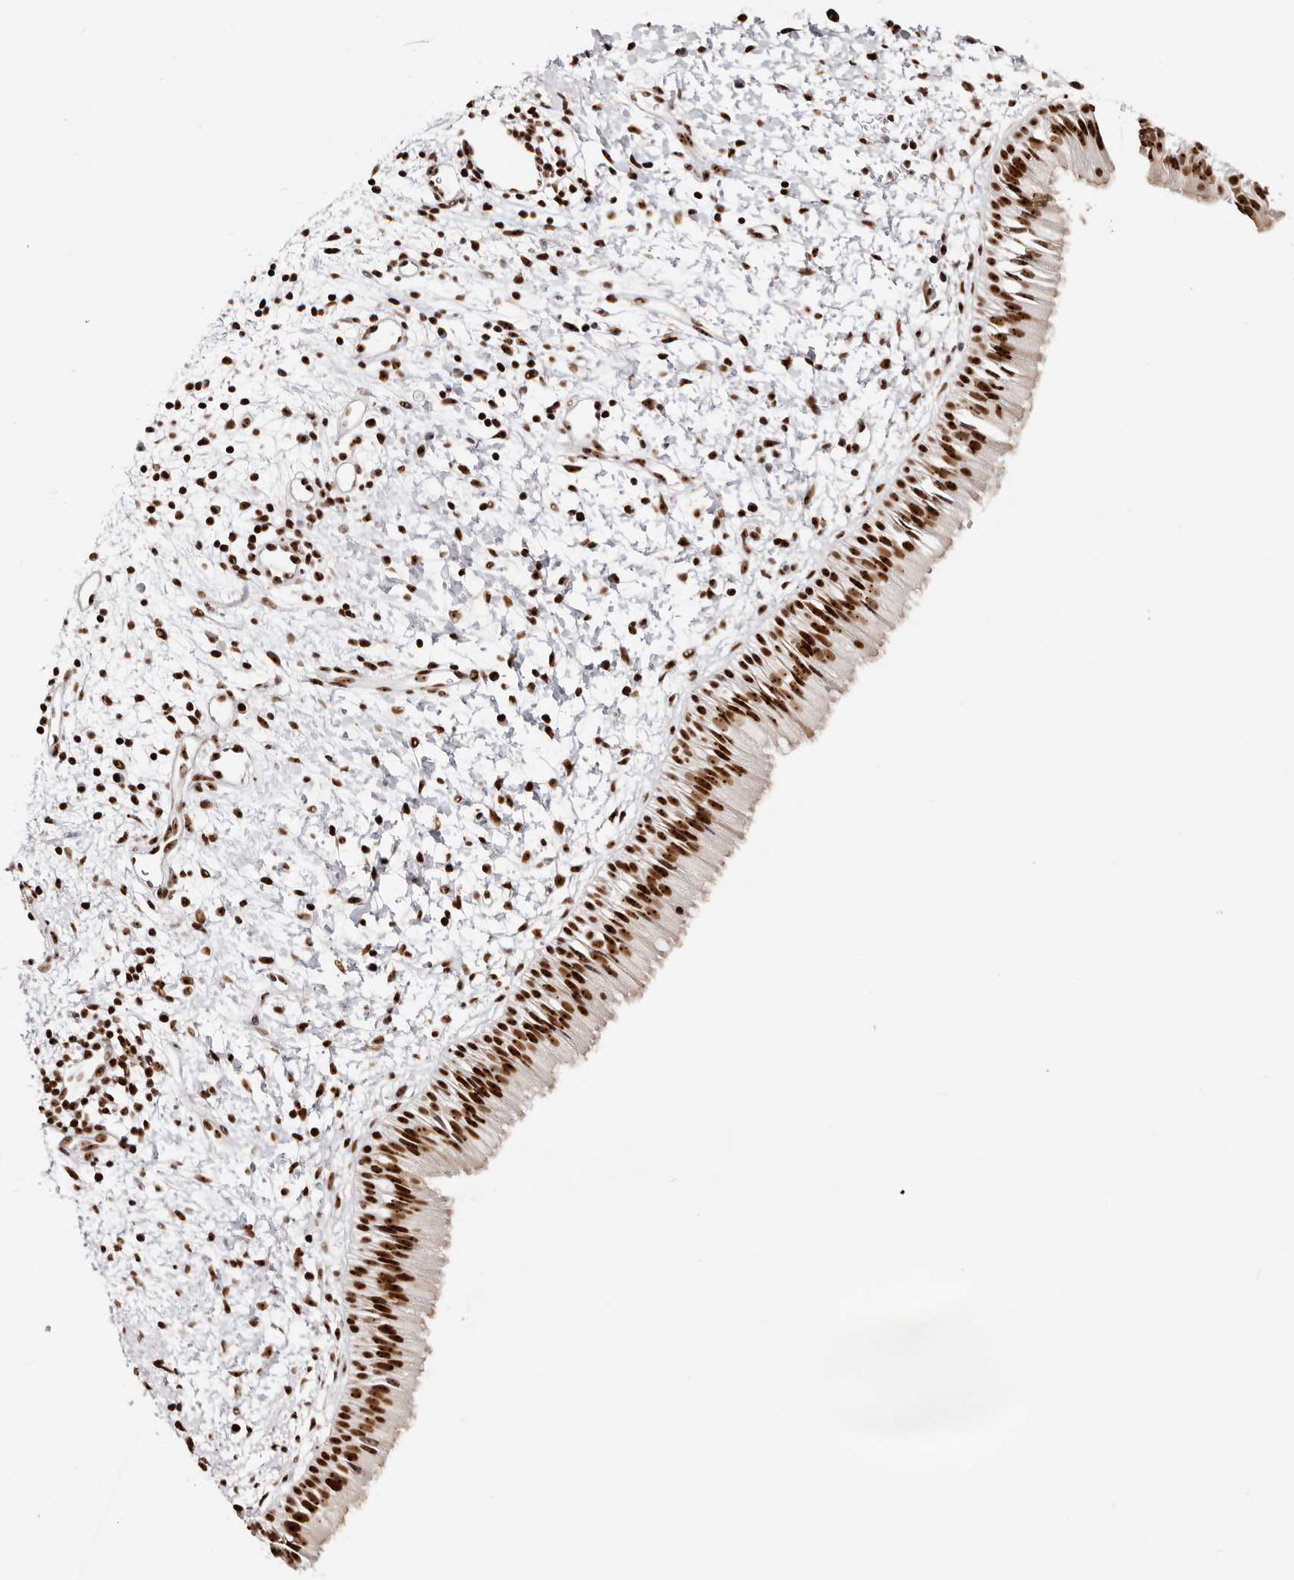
{"staining": {"intensity": "strong", "quantity": ">75%", "location": "nuclear"}, "tissue": "nasopharynx", "cell_type": "Respiratory epithelial cells", "image_type": "normal", "snomed": [{"axis": "morphology", "description": "Normal tissue, NOS"}, {"axis": "topography", "description": "Nasopharynx"}], "caption": "Nasopharynx stained with a brown dye shows strong nuclear positive positivity in approximately >75% of respiratory epithelial cells.", "gene": "IQGAP3", "patient": {"sex": "male", "age": 22}}